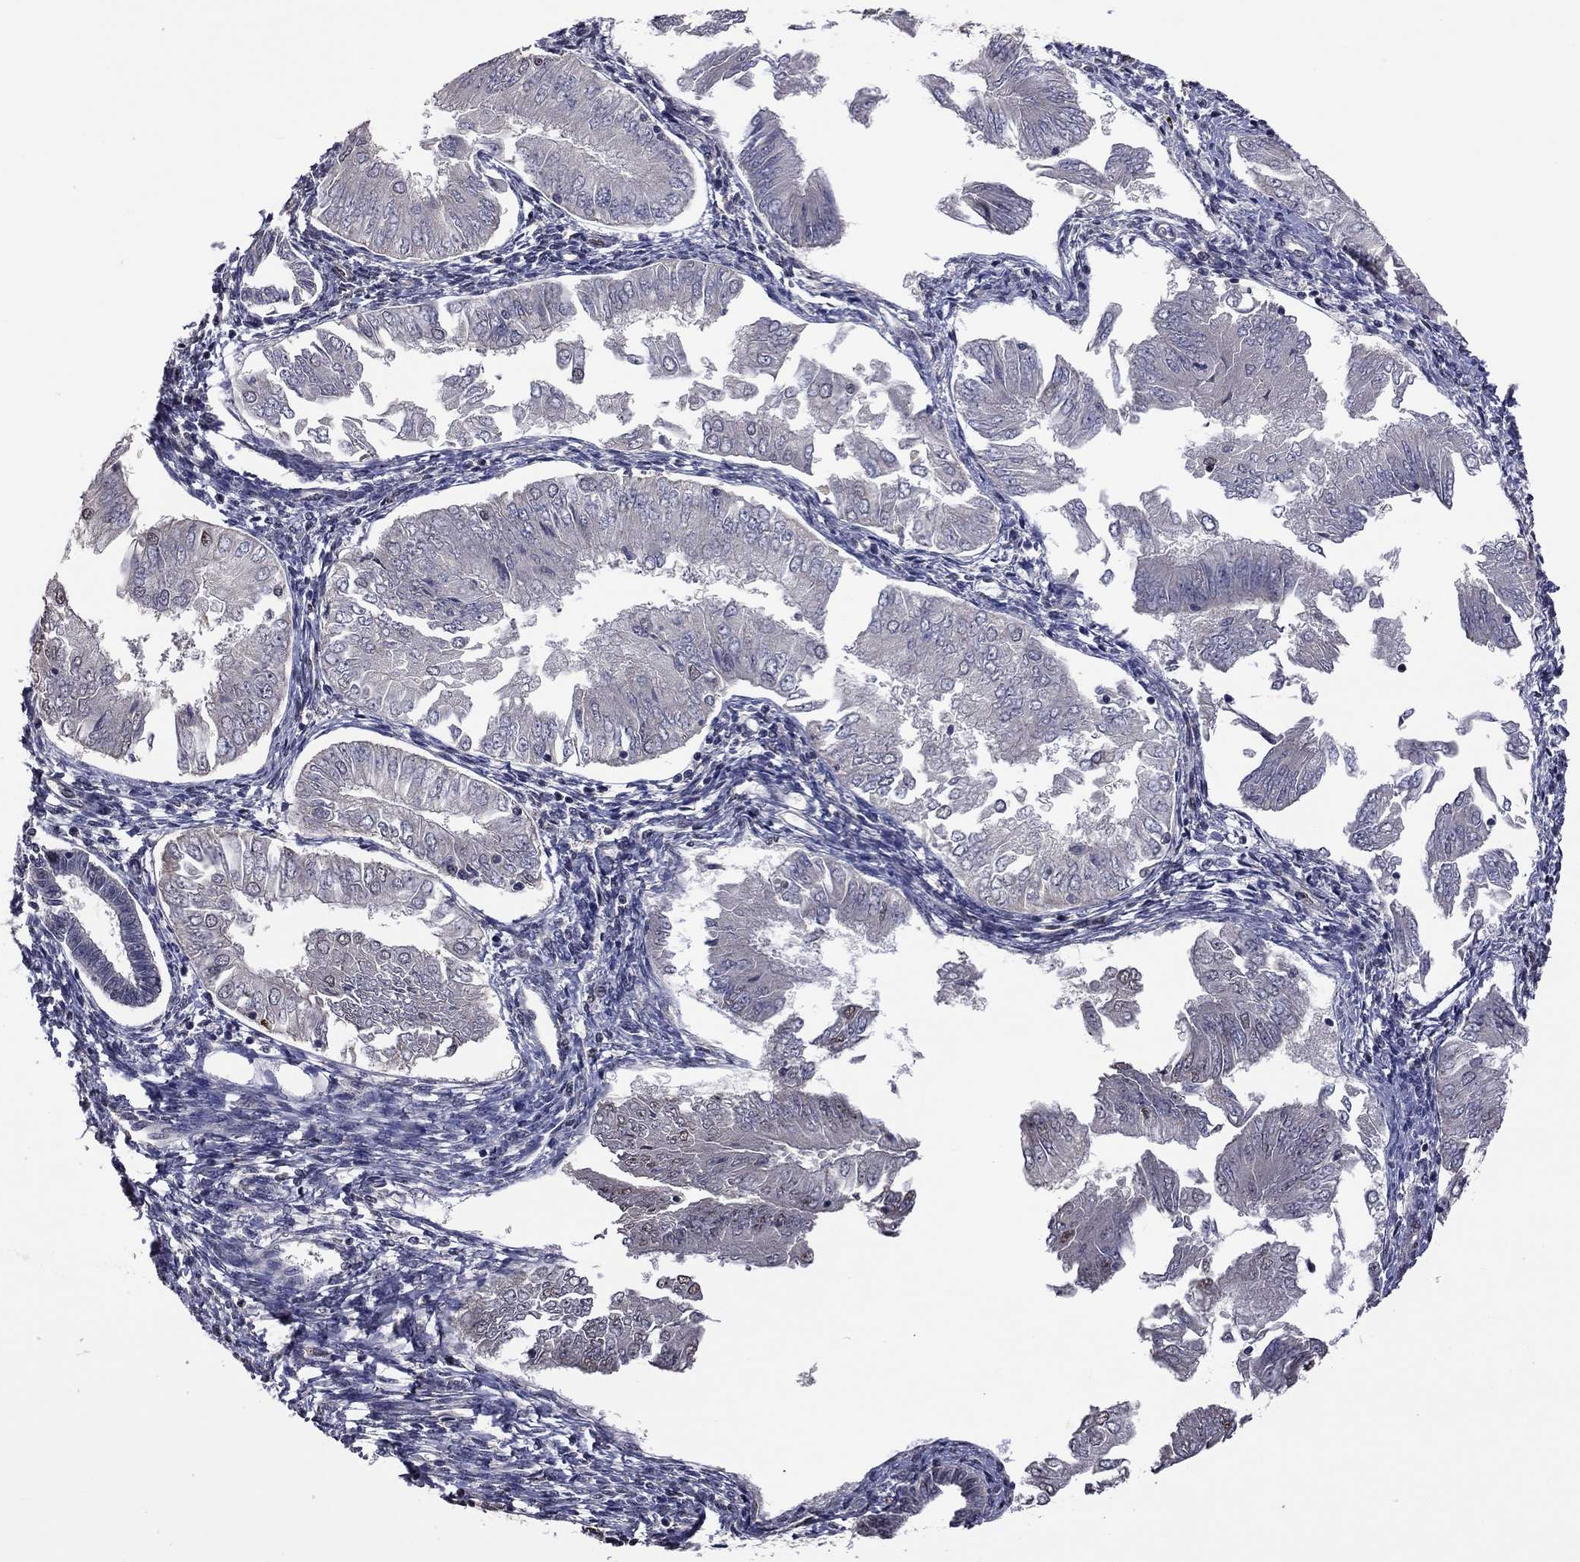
{"staining": {"intensity": "negative", "quantity": "none", "location": "none"}, "tissue": "endometrial cancer", "cell_type": "Tumor cells", "image_type": "cancer", "snomed": [{"axis": "morphology", "description": "Adenocarcinoma, NOS"}, {"axis": "topography", "description": "Endometrium"}], "caption": "Protein analysis of endometrial cancer demonstrates no significant expression in tumor cells.", "gene": "TSNARE1", "patient": {"sex": "female", "age": 53}}